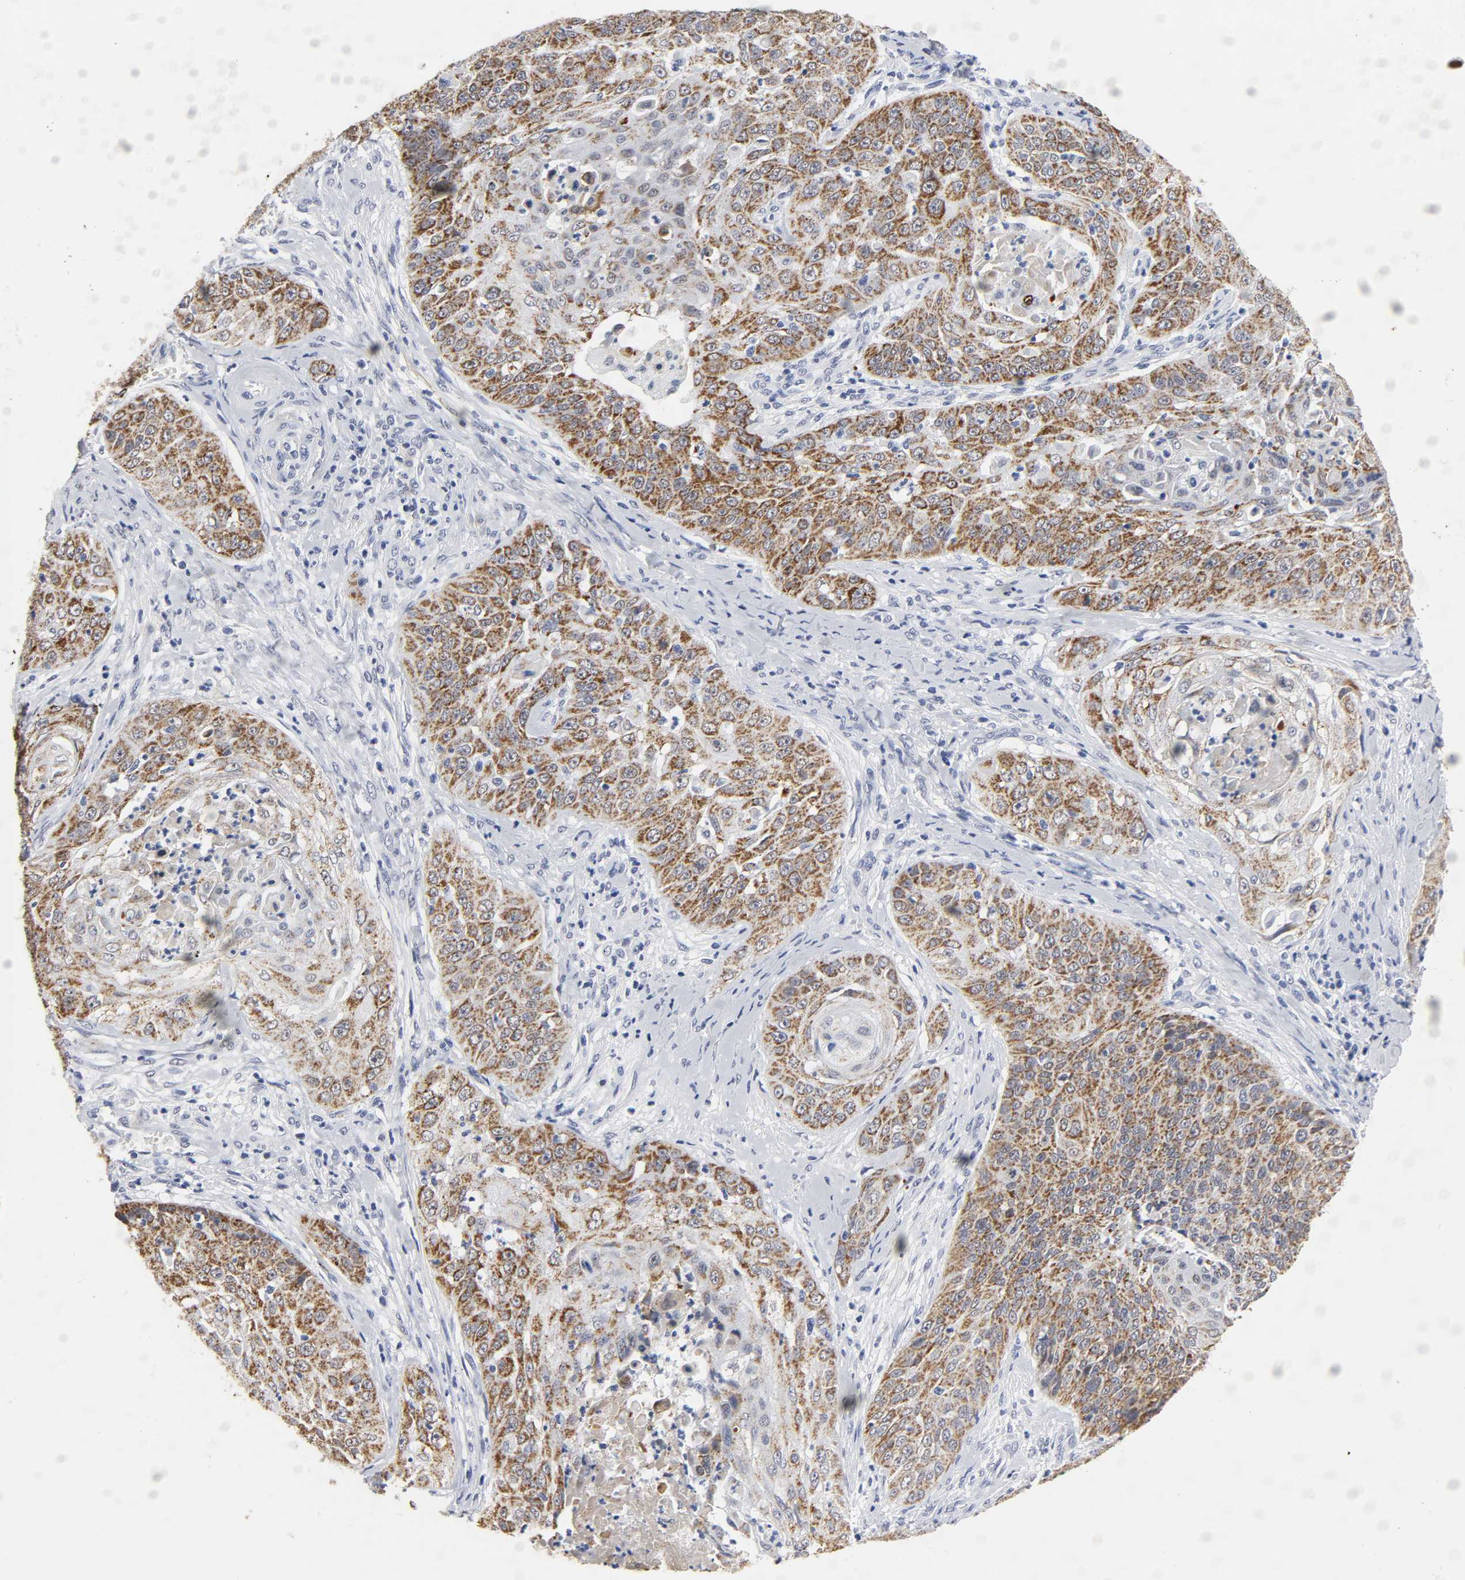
{"staining": {"intensity": "strong", "quantity": ">75%", "location": "cytoplasmic/membranous"}, "tissue": "cervical cancer", "cell_type": "Tumor cells", "image_type": "cancer", "snomed": [{"axis": "morphology", "description": "Squamous cell carcinoma, NOS"}, {"axis": "topography", "description": "Cervix"}], "caption": "A micrograph showing strong cytoplasmic/membranous expression in approximately >75% of tumor cells in squamous cell carcinoma (cervical), as visualized by brown immunohistochemical staining.", "gene": "GRHL2", "patient": {"sex": "female", "age": 64}}